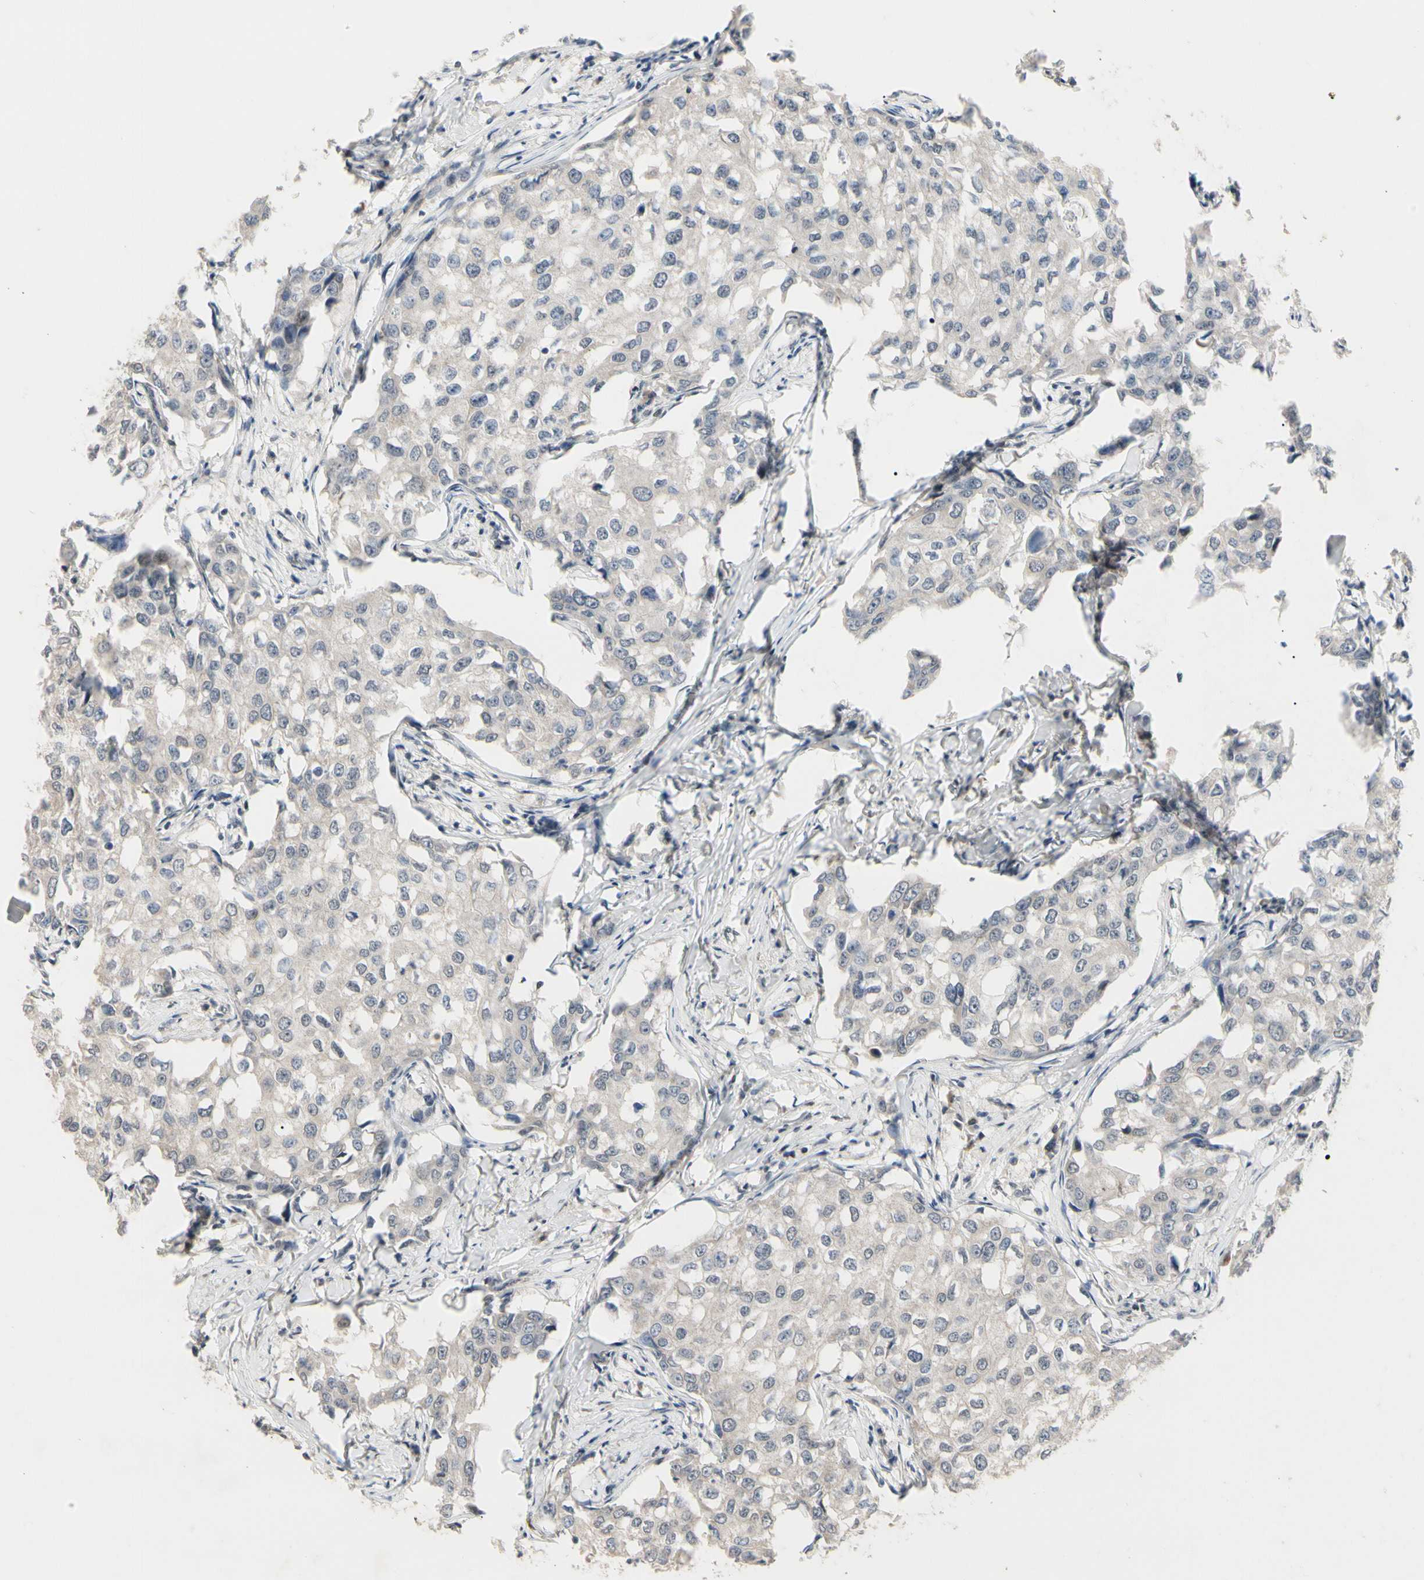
{"staining": {"intensity": "negative", "quantity": "none", "location": "none"}, "tissue": "breast cancer", "cell_type": "Tumor cells", "image_type": "cancer", "snomed": [{"axis": "morphology", "description": "Duct carcinoma"}, {"axis": "topography", "description": "Breast"}], "caption": "Tumor cells show no significant protein expression in breast cancer.", "gene": "GREM1", "patient": {"sex": "female", "age": 27}}